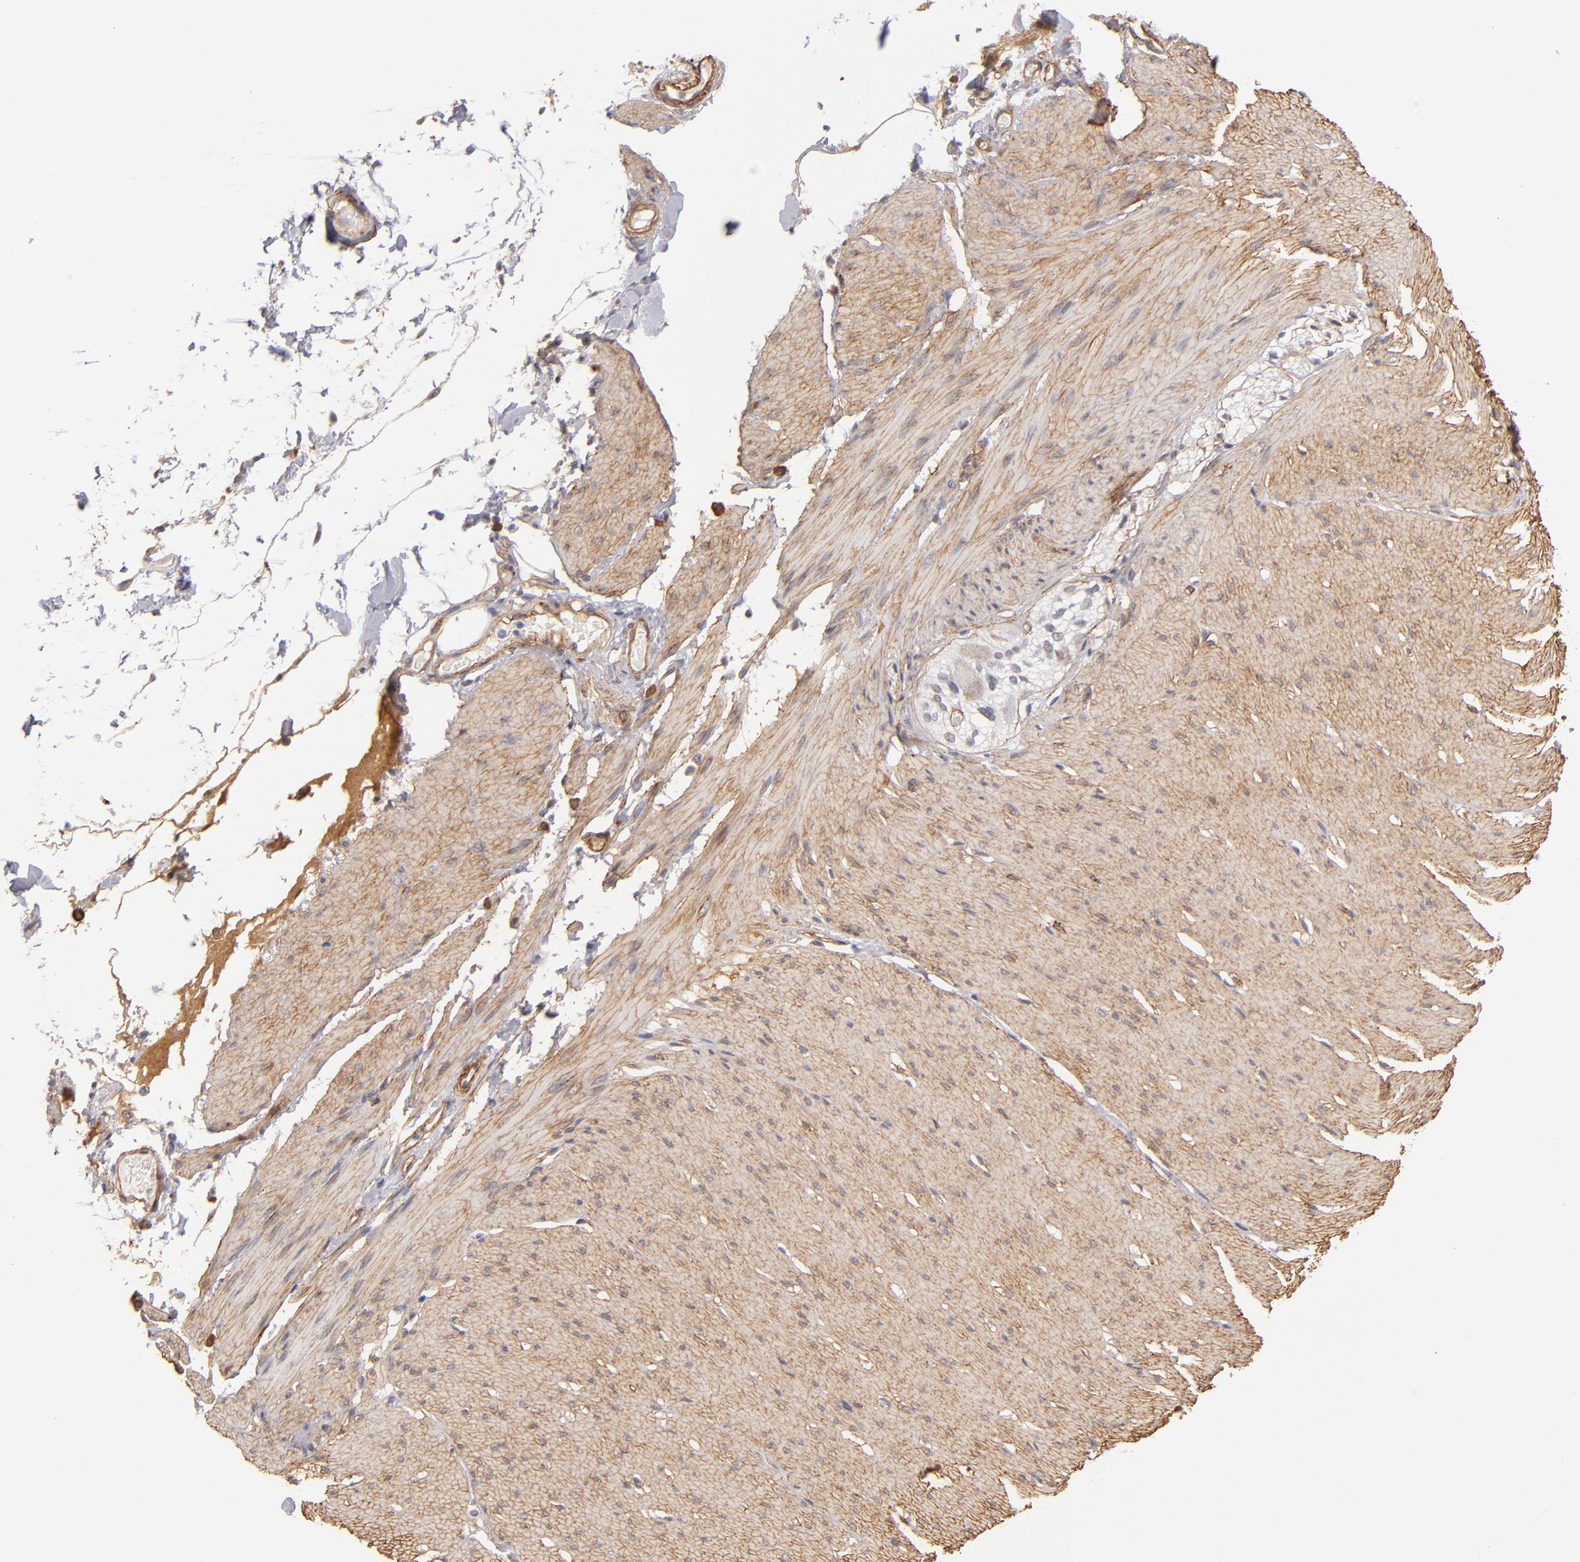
{"staining": {"intensity": "moderate", "quantity": ">75%", "location": "cytoplasmic/membranous"}, "tissue": "smooth muscle", "cell_type": "Smooth muscle cells", "image_type": "normal", "snomed": [{"axis": "morphology", "description": "Normal tissue, NOS"}, {"axis": "topography", "description": "Smooth muscle"}, {"axis": "topography", "description": "Colon"}], "caption": "Immunohistochemistry (IHC) histopathology image of benign smooth muscle stained for a protein (brown), which exhibits medium levels of moderate cytoplasmic/membranous staining in approximately >75% of smooth muscle cells.", "gene": "LAMC1", "patient": {"sex": "male", "age": 67}}